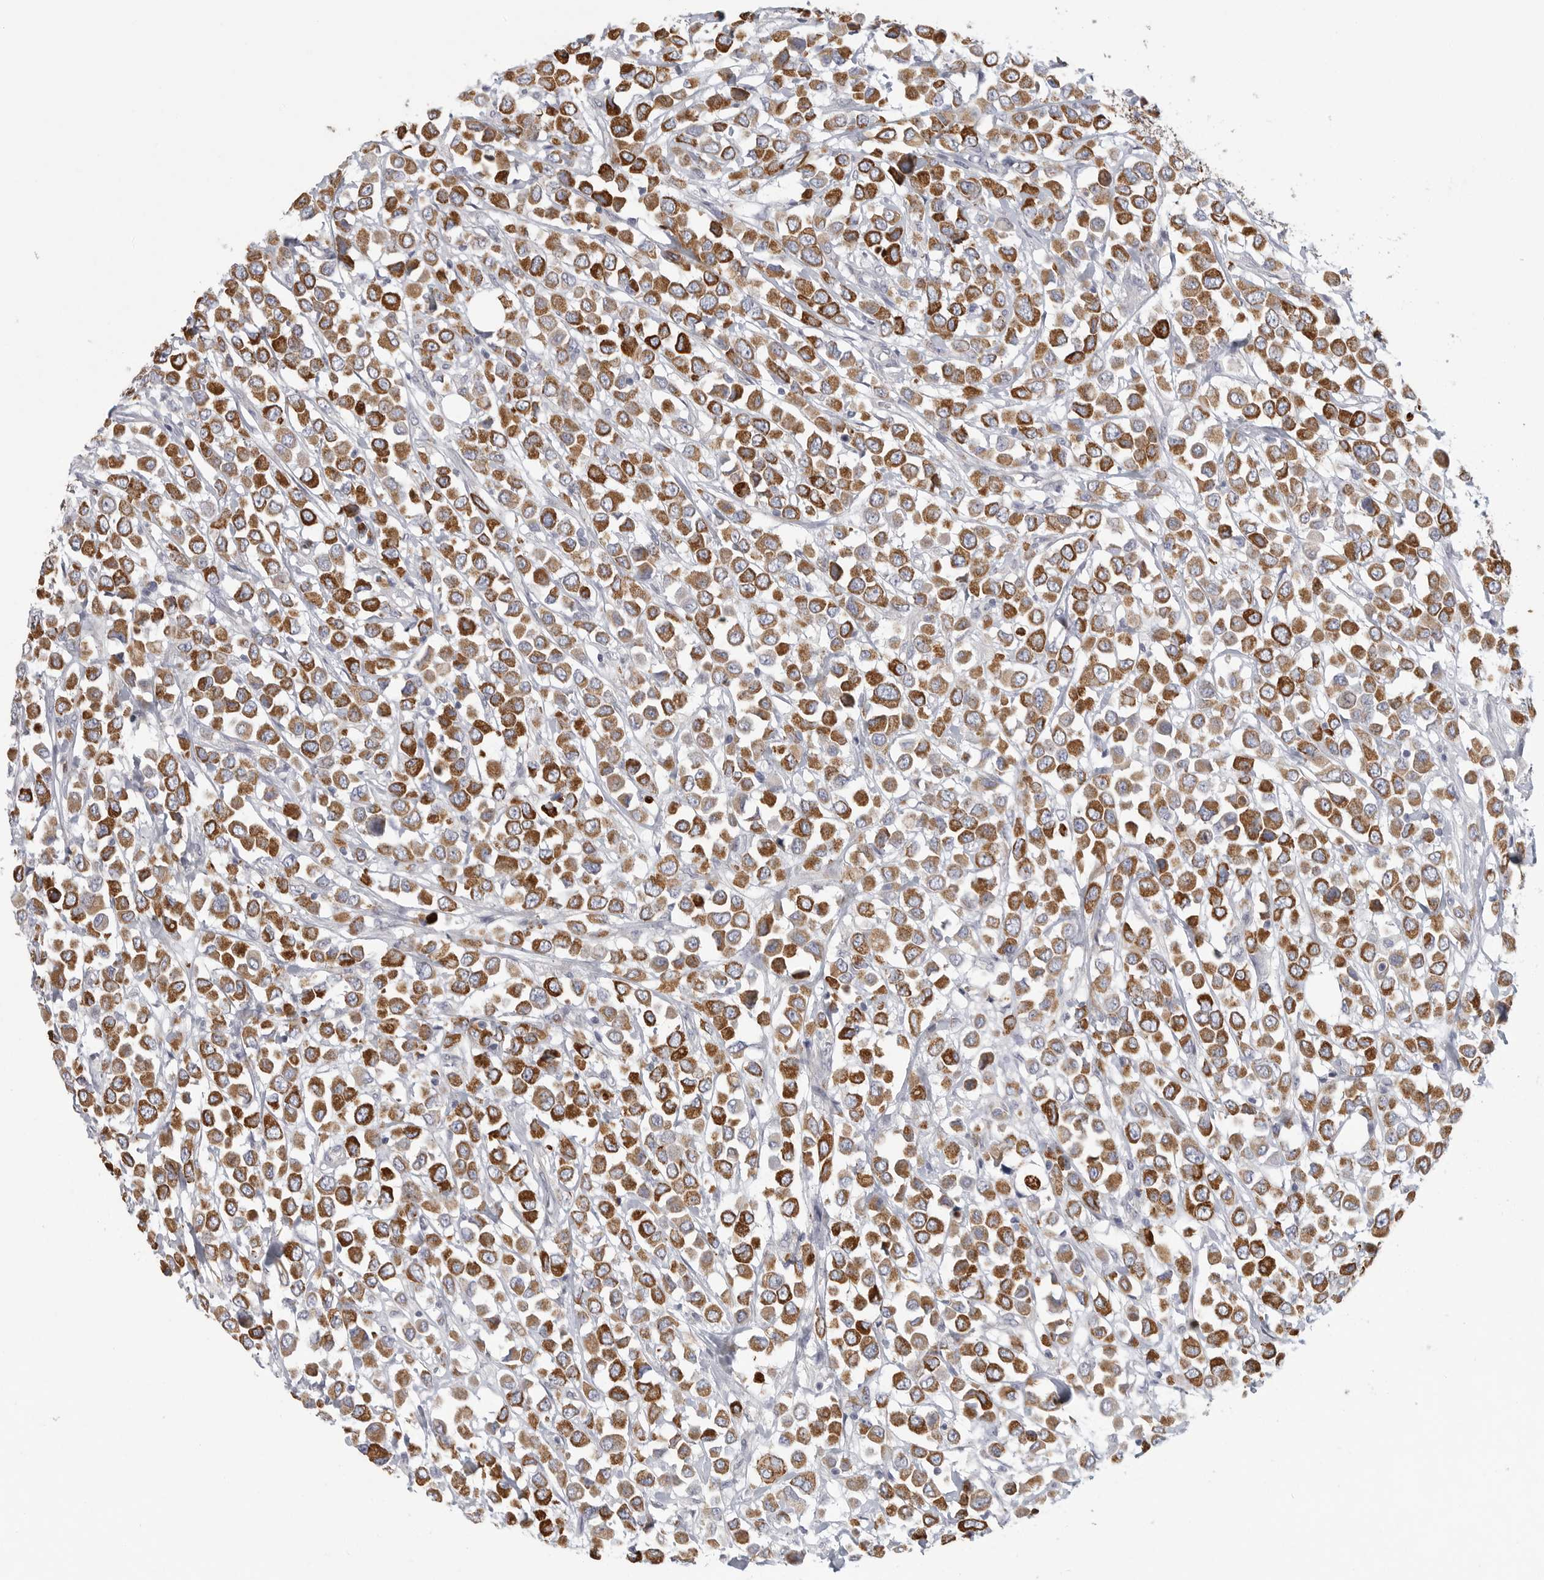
{"staining": {"intensity": "strong", "quantity": ">75%", "location": "cytoplasmic/membranous"}, "tissue": "breast cancer", "cell_type": "Tumor cells", "image_type": "cancer", "snomed": [{"axis": "morphology", "description": "Duct carcinoma"}, {"axis": "topography", "description": "Breast"}], "caption": "IHC (DAB) staining of human breast infiltrating ductal carcinoma displays strong cytoplasmic/membranous protein staining in about >75% of tumor cells. Immunohistochemistry (ihc) stains the protein of interest in brown and the nuclei are stained blue.", "gene": "ELP3", "patient": {"sex": "female", "age": 61}}